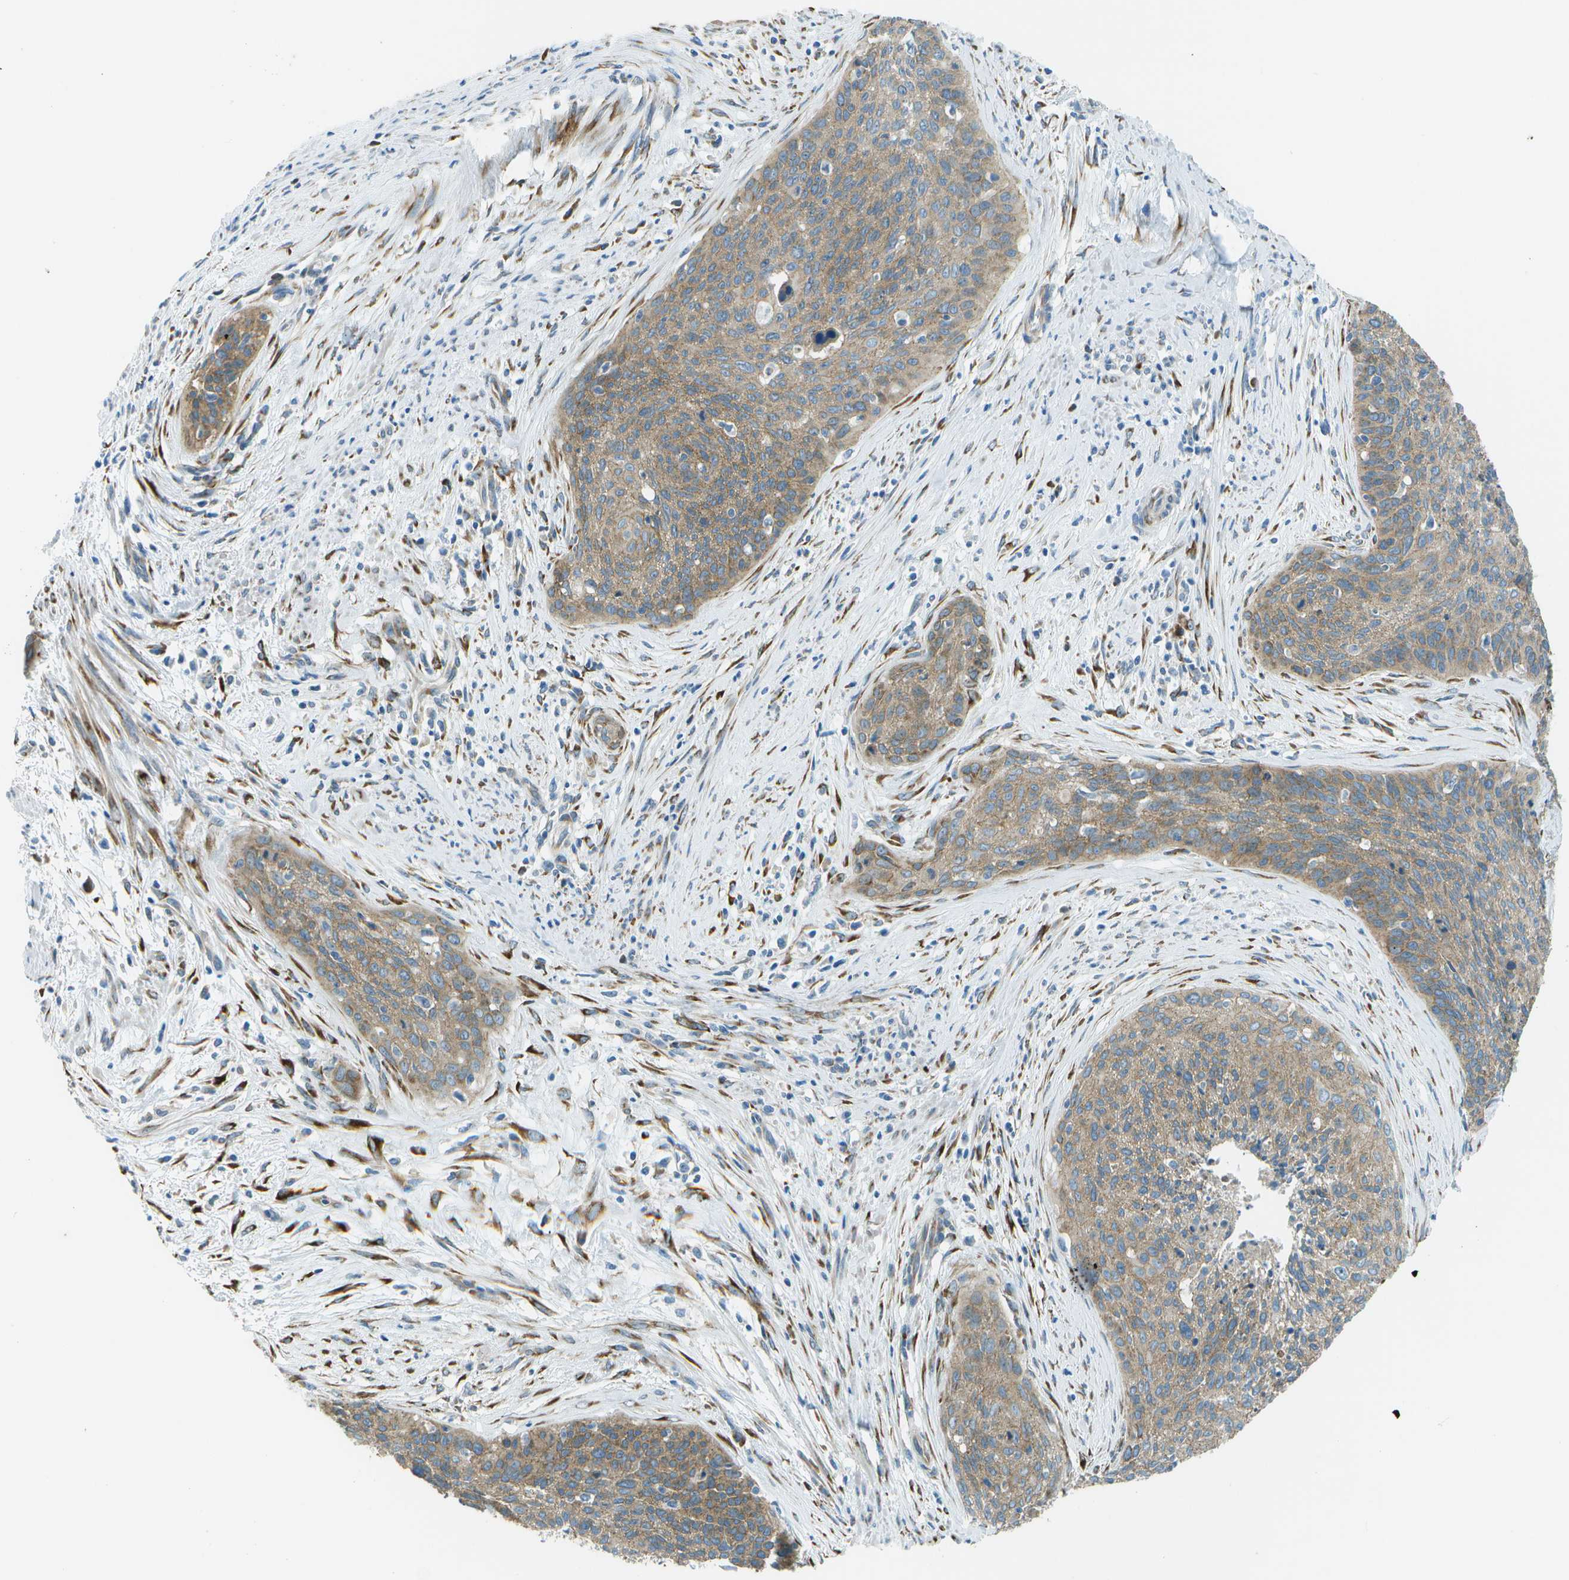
{"staining": {"intensity": "weak", "quantity": ">75%", "location": "cytoplasmic/membranous"}, "tissue": "cervical cancer", "cell_type": "Tumor cells", "image_type": "cancer", "snomed": [{"axis": "morphology", "description": "Squamous cell carcinoma, NOS"}, {"axis": "topography", "description": "Cervix"}], "caption": "Protein staining by immunohistochemistry (IHC) shows weak cytoplasmic/membranous staining in about >75% of tumor cells in cervical cancer.", "gene": "KCTD3", "patient": {"sex": "female", "age": 55}}